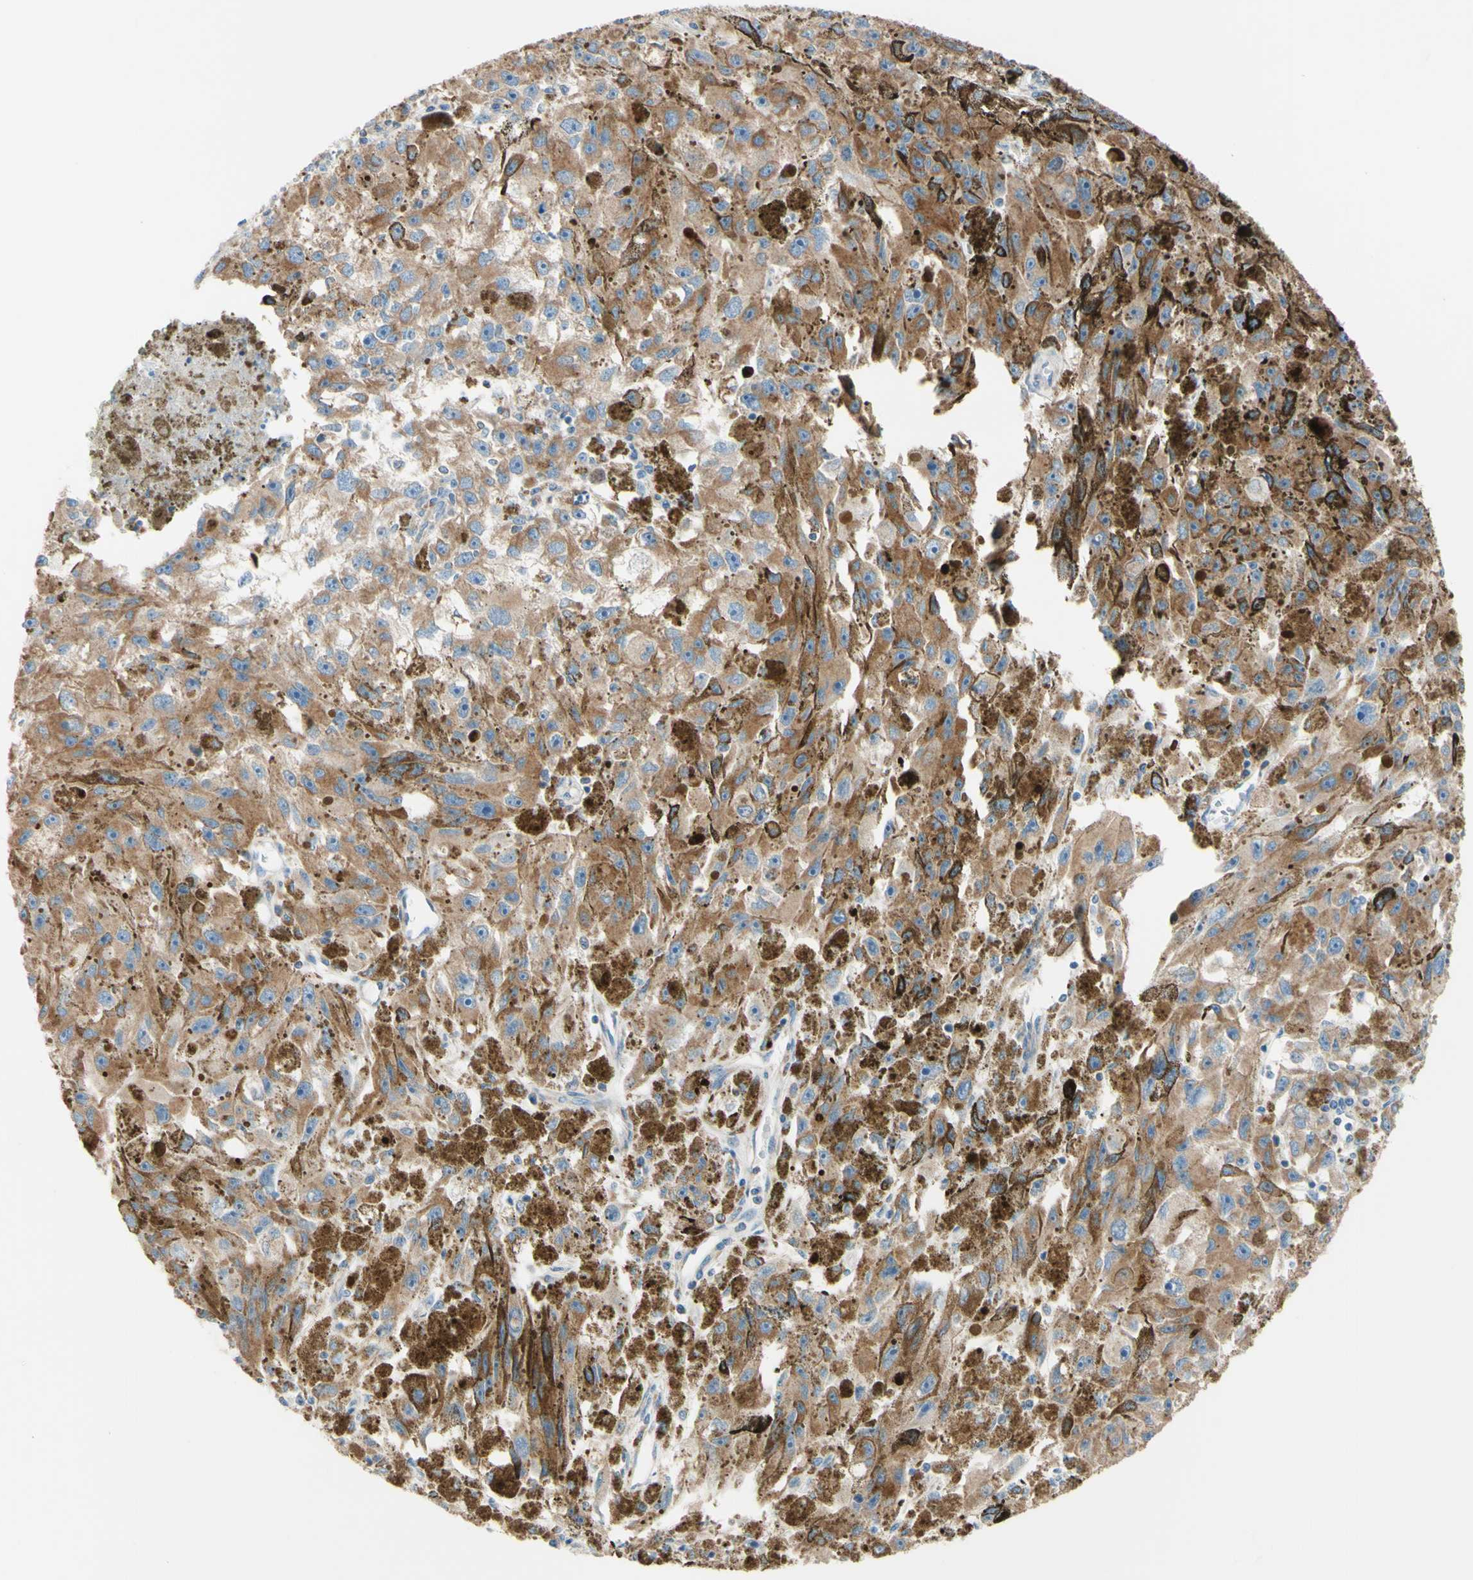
{"staining": {"intensity": "moderate", "quantity": ">75%", "location": "cytoplasmic/membranous"}, "tissue": "melanoma", "cell_type": "Tumor cells", "image_type": "cancer", "snomed": [{"axis": "morphology", "description": "Malignant melanoma, NOS"}, {"axis": "topography", "description": "Skin"}], "caption": "Immunohistochemical staining of melanoma displays moderate cytoplasmic/membranous protein expression in approximately >75% of tumor cells.", "gene": "RETREG2", "patient": {"sex": "female", "age": 104}}